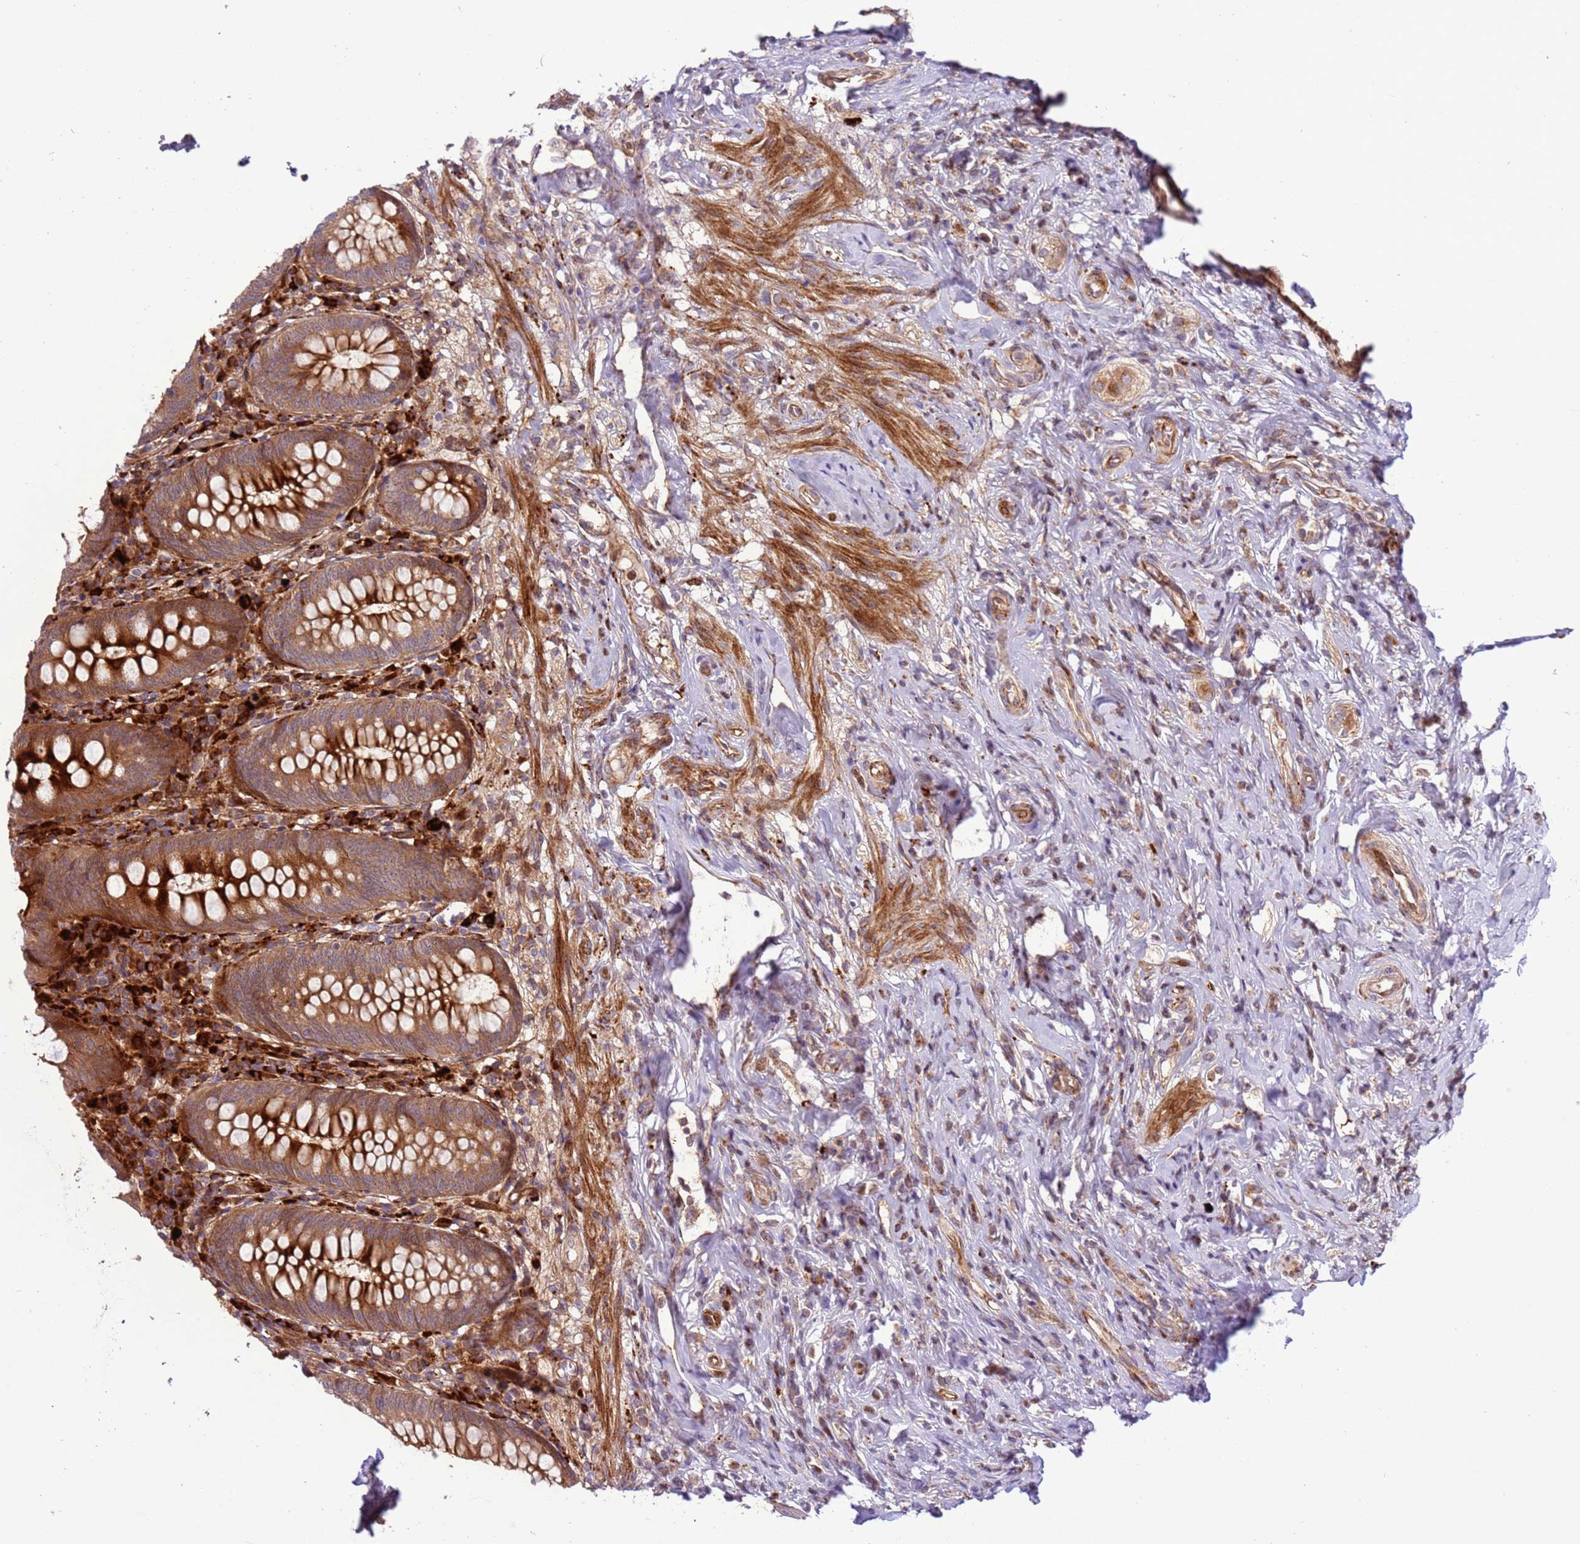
{"staining": {"intensity": "strong", "quantity": ">75%", "location": "cytoplasmic/membranous"}, "tissue": "appendix", "cell_type": "Glandular cells", "image_type": "normal", "snomed": [{"axis": "morphology", "description": "Normal tissue, NOS"}, {"axis": "topography", "description": "Appendix"}], "caption": "Immunohistochemical staining of unremarkable human appendix demonstrates high levels of strong cytoplasmic/membranous expression in approximately >75% of glandular cells. Using DAB (brown) and hematoxylin (blue) stains, captured at high magnification using brightfield microscopy.", "gene": "ZNF624", "patient": {"sex": "female", "age": 54}}